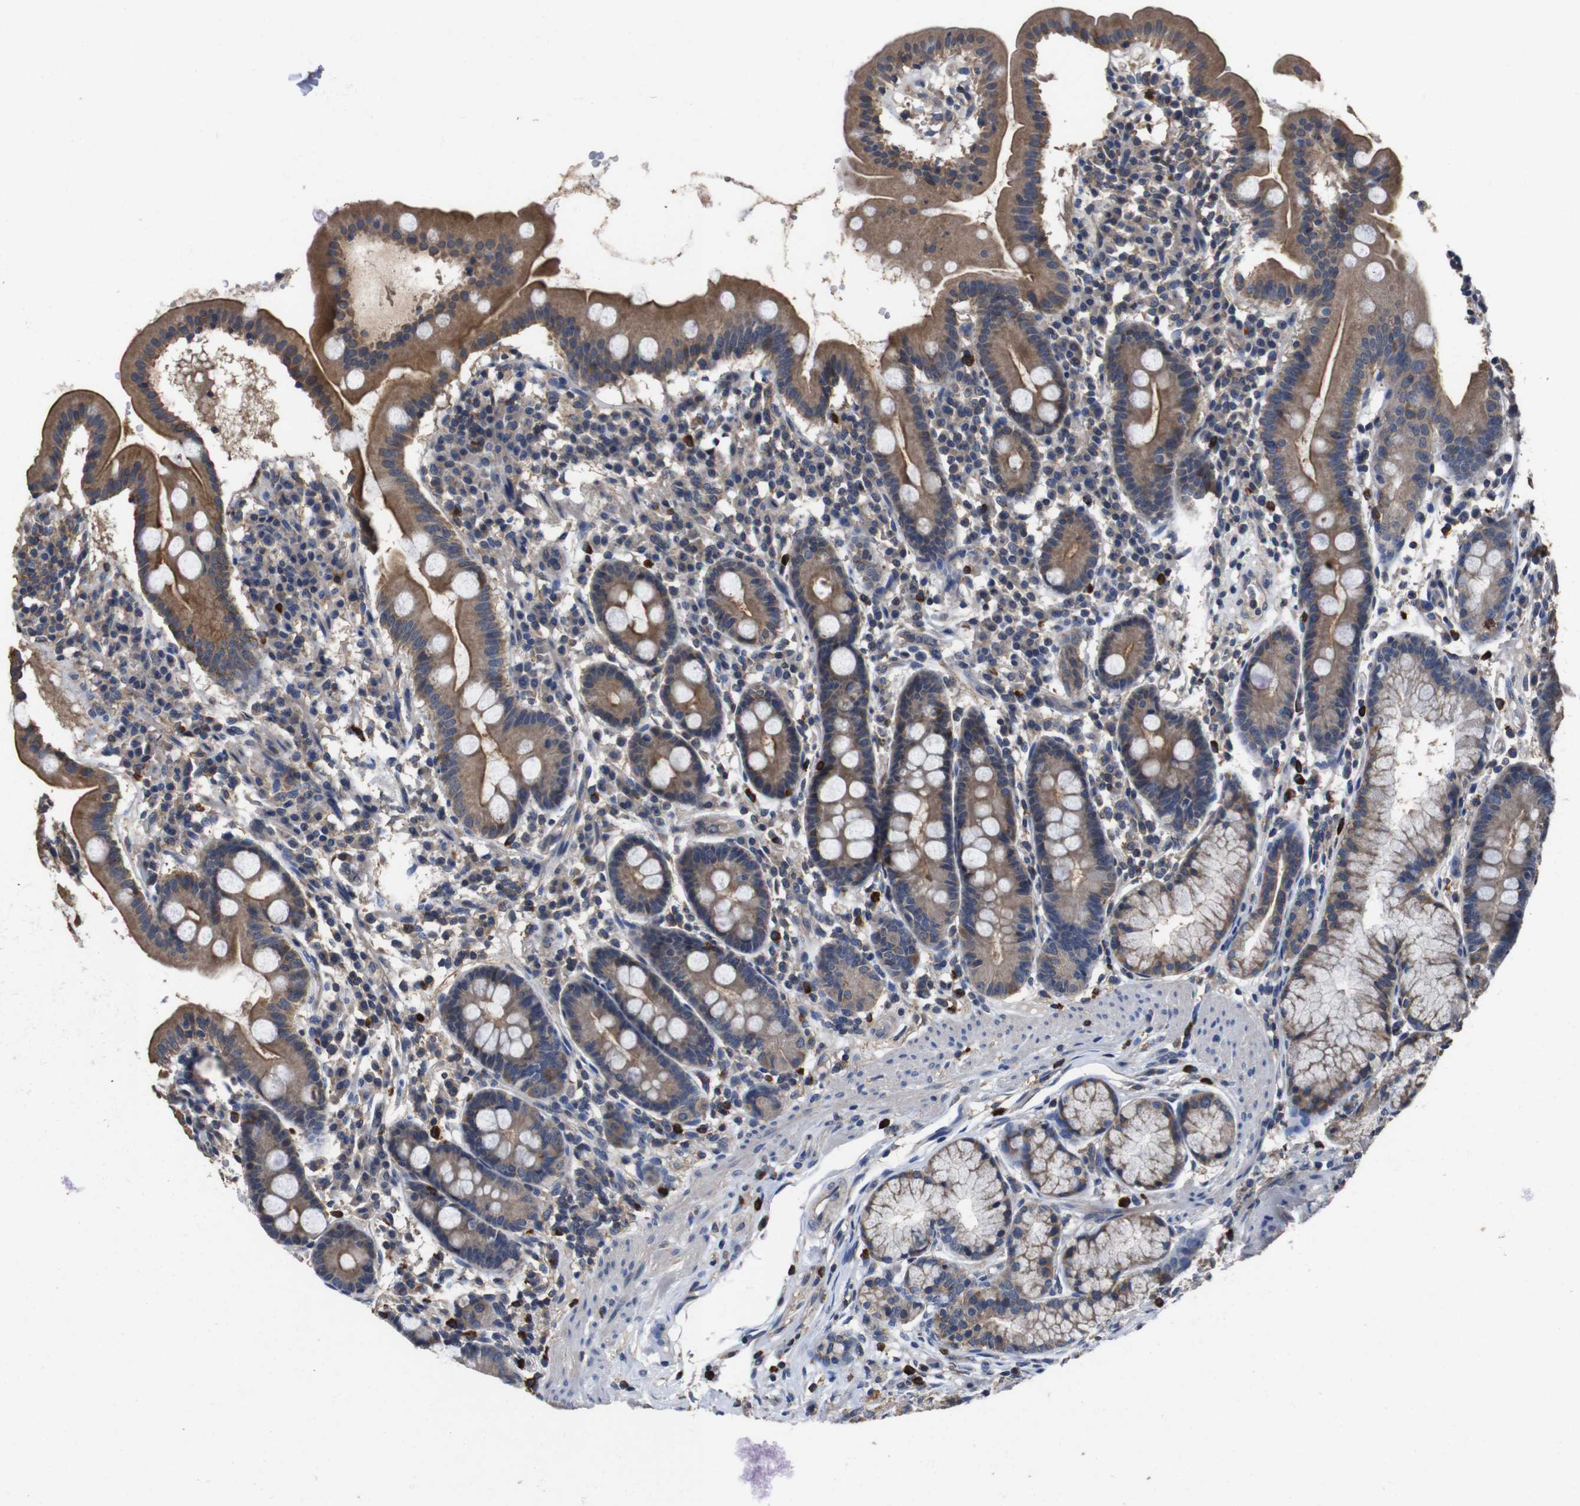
{"staining": {"intensity": "moderate", "quantity": ">75%", "location": "cytoplasmic/membranous"}, "tissue": "duodenum", "cell_type": "Glandular cells", "image_type": "normal", "snomed": [{"axis": "morphology", "description": "Normal tissue, NOS"}, {"axis": "topography", "description": "Duodenum"}], "caption": "Immunohistochemistry (IHC) of benign duodenum shows medium levels of moderate cytoplasmic/membranous staining in approximately >75% of glandular cells.", "gene": "GLIPR1", "patient": {"sex": "male", "age": 50}}